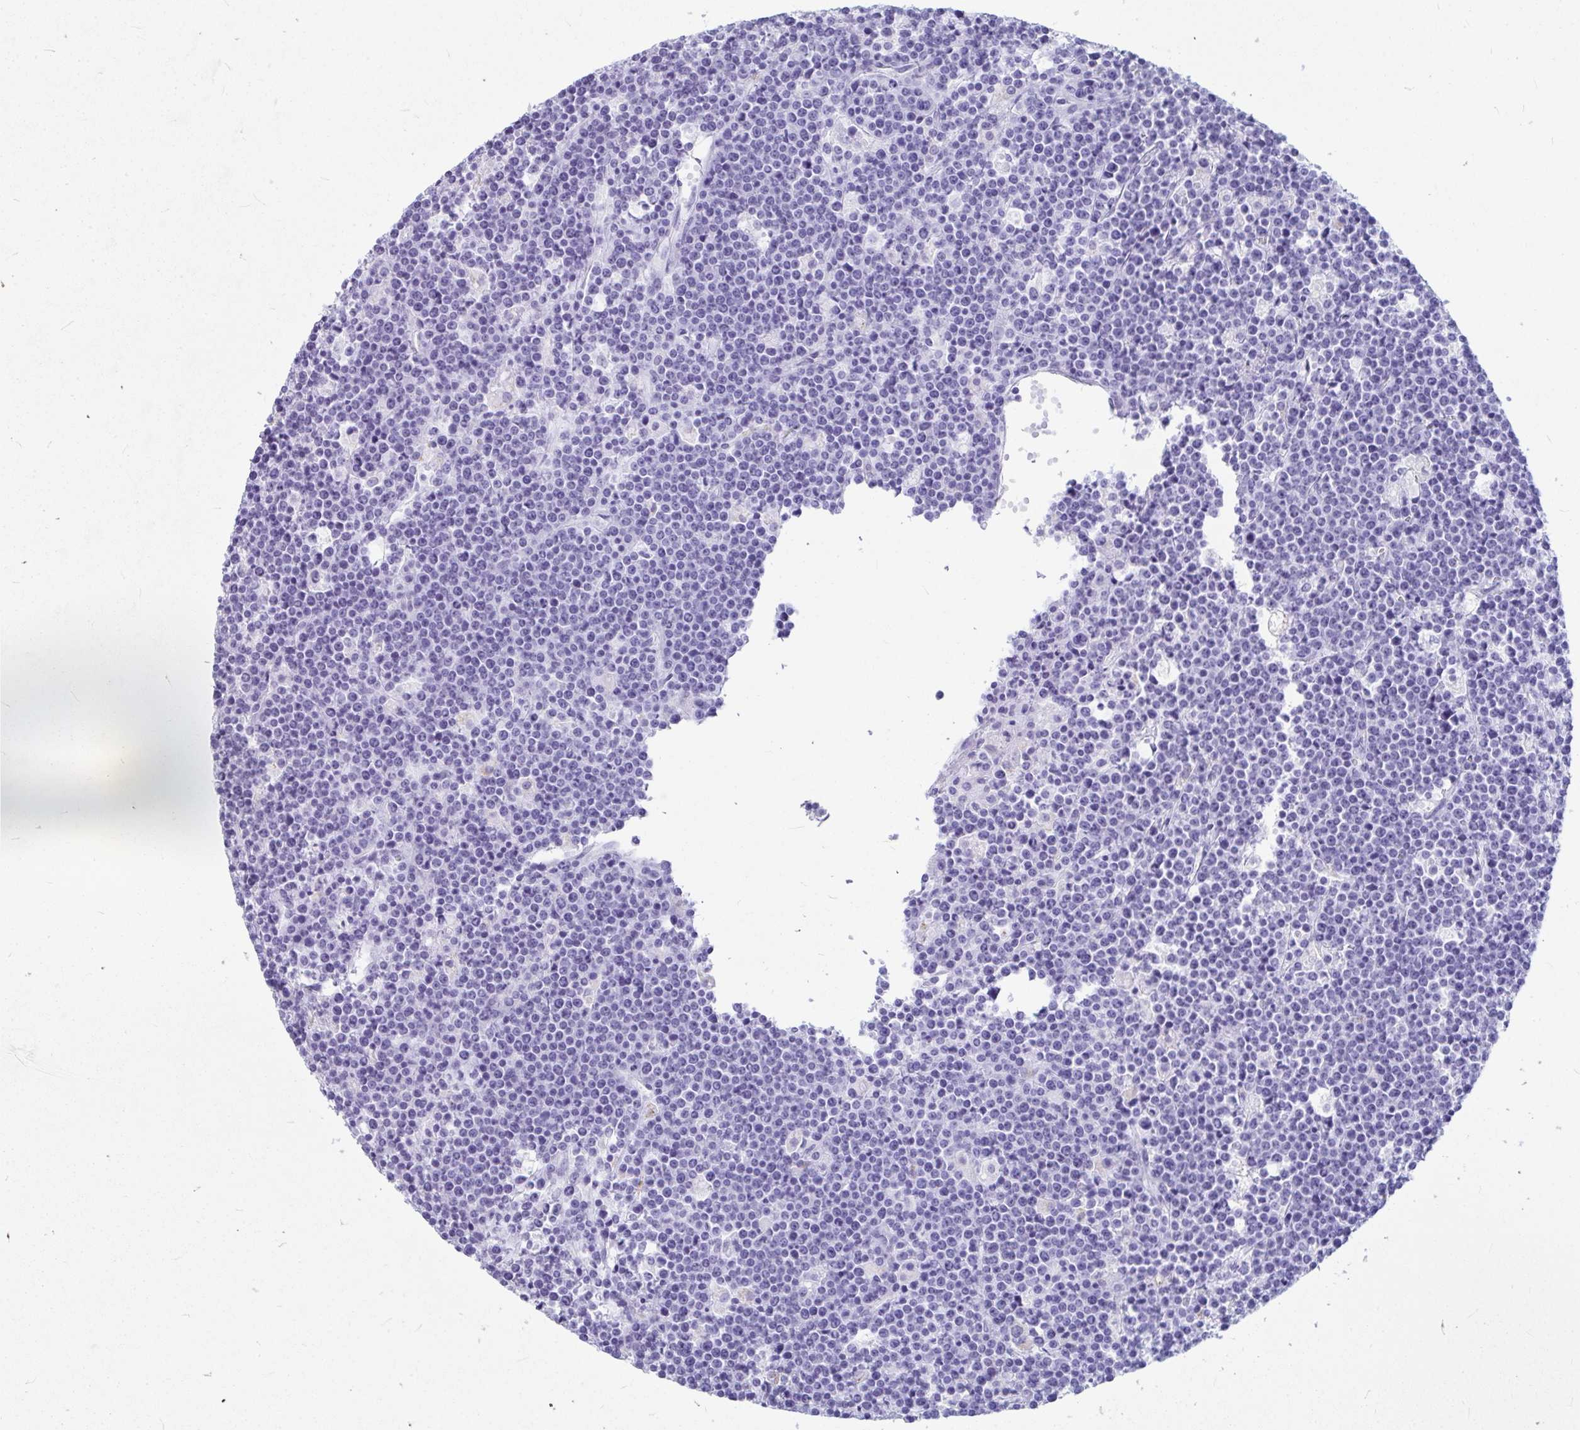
{"staining": {"intensity": "negative", "quantity": "none", "location": "none"}, "tissue": "lymphoma", "cell_type": "Tumor cells", "image_type": "cancer", "snomed": [{"axis": "morphology", "description": "Malignant lymphoma, non-Hodgkin's type, High grade"}, {"axis": "topography", "description": "Ovary"}], "caption": "This is an IHC photomicrograph of human high-grade malignant lymphoma, non-Hodgkin's type. There is no positivity in tumor cells.", "gene": "OR5J2", "patient": {"sex": "female", "age": 56}}